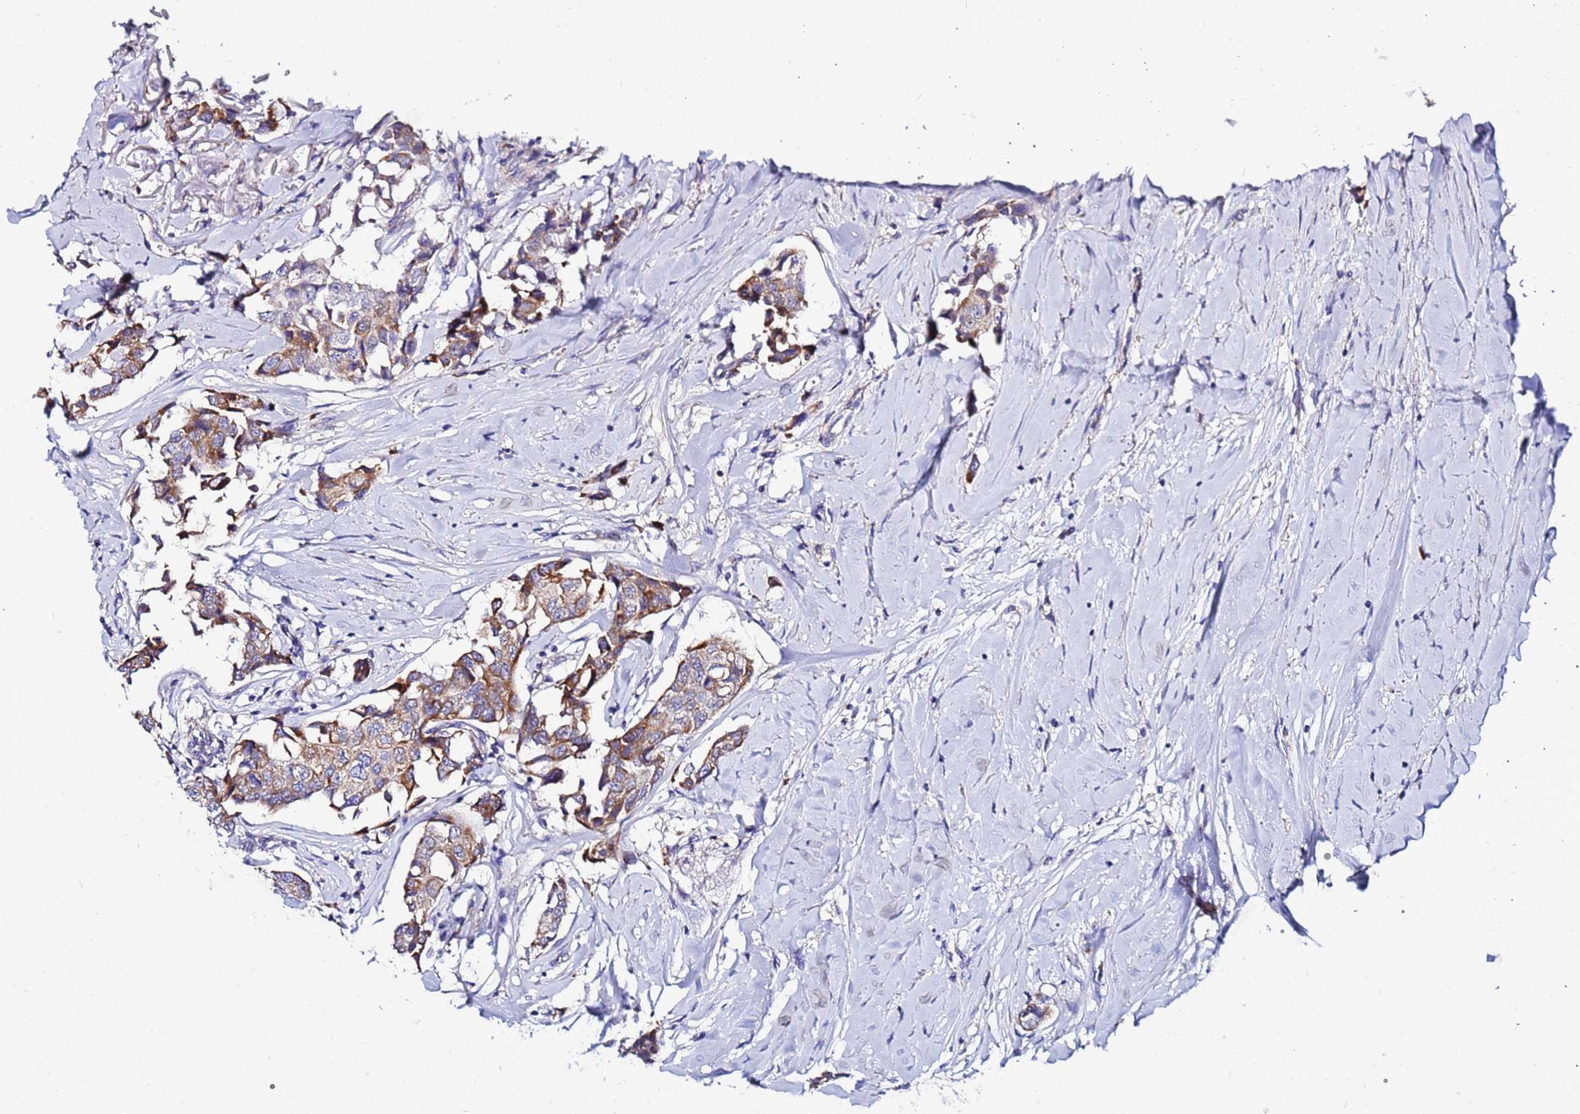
{"staining": {"intensity": "moderate", "quantity": "25%-75%", "location": "cytoplasmic/membranous"}, "tissue": "breast cancer", "cell_type": "Tumor cells", "image_type": "cancer", "snomed": [{"axis": "morphology", "description": "Duct carcinoma"}, {"axis": "topography", "description": "Breast"}], "caption": "Invasive ductal carcinoma (breast) stained with IHC reveals moderate cytoplasmic/membranous staining in about 25%-75% of tumor cells.", "gene": "FAHD2A", "patient": {"sex": "female", "age": 80}}